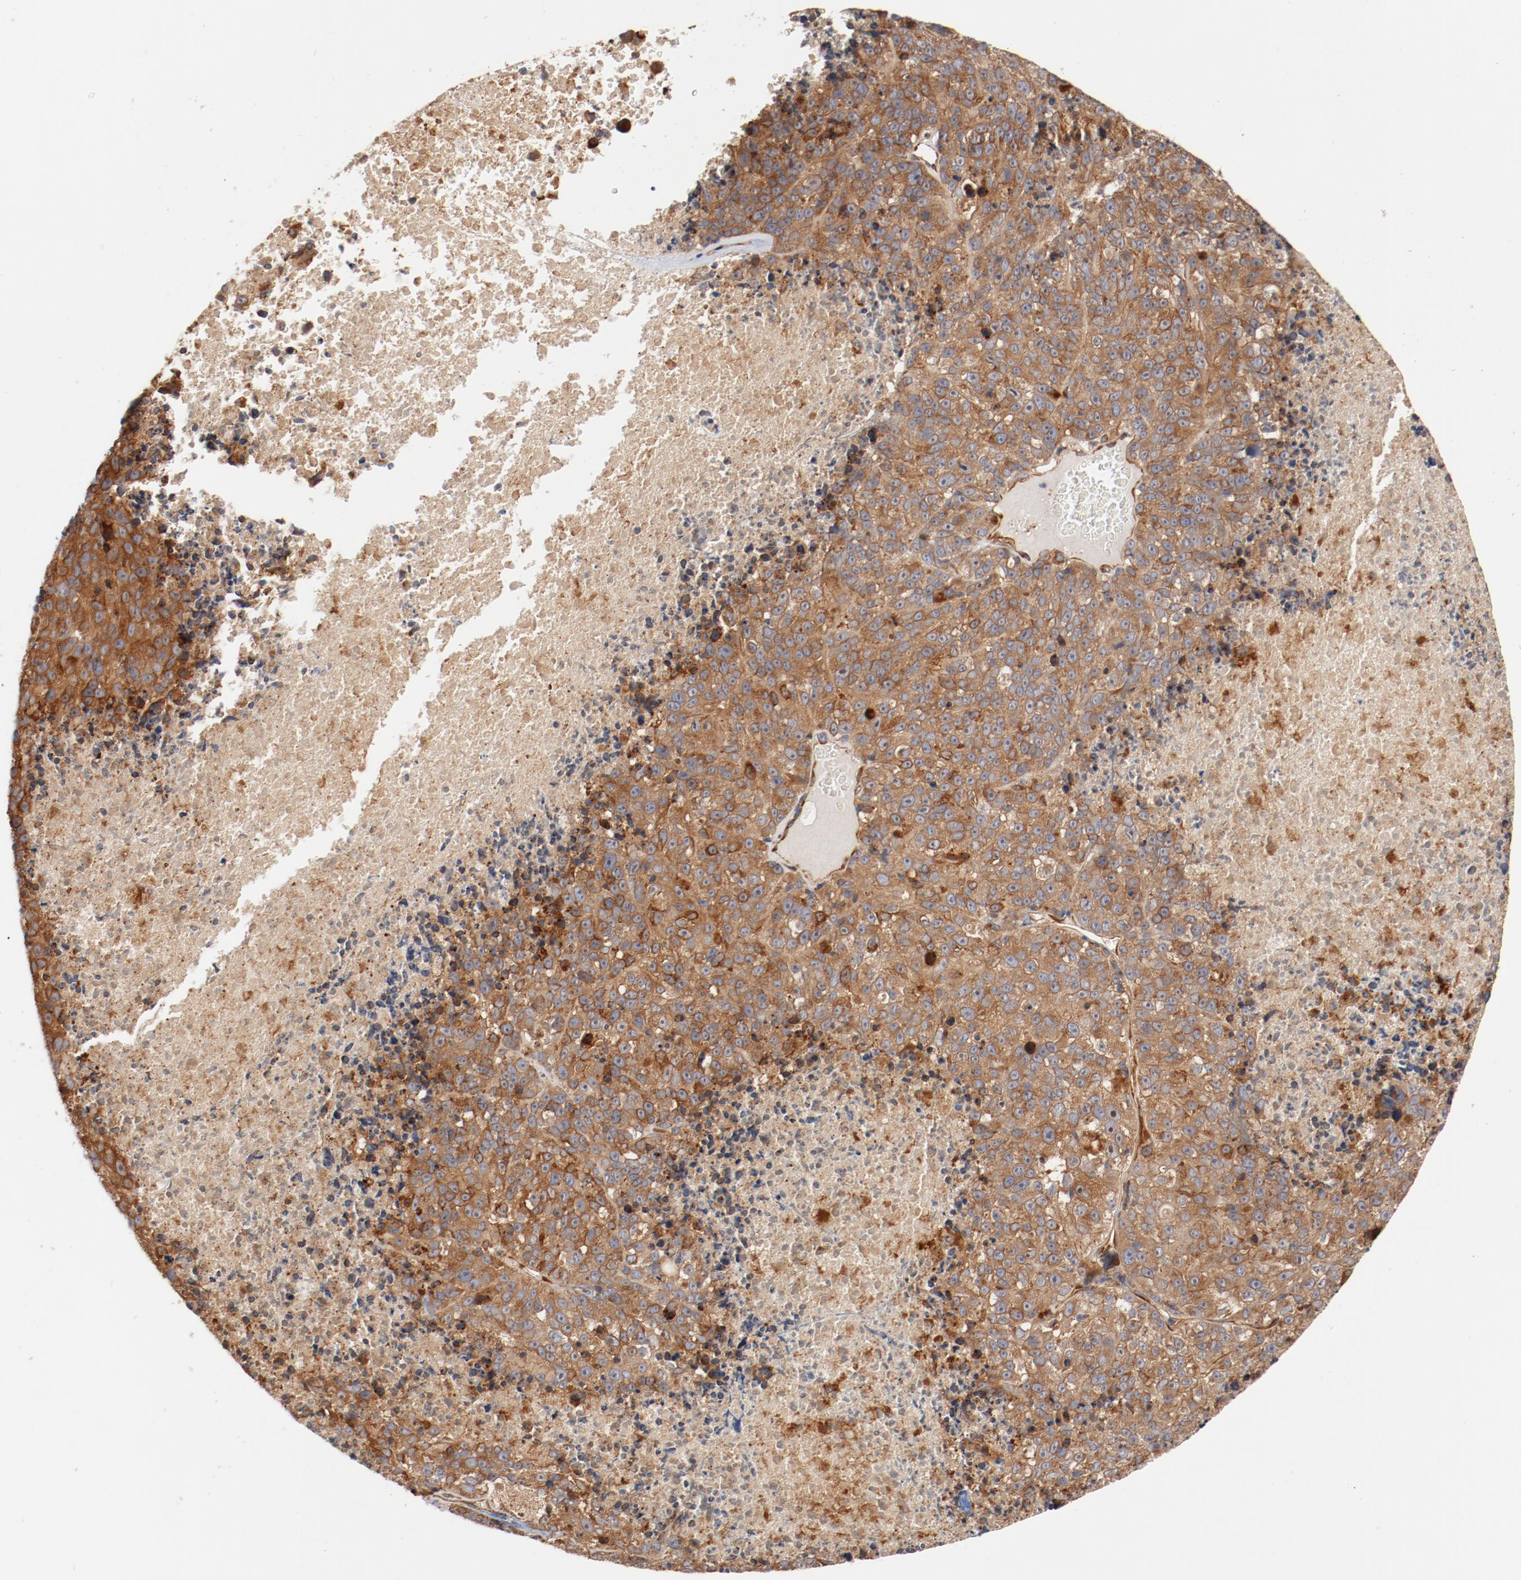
{"staining": {"intensity": "moderate", "quantity": ">75%", "location": "cytoplasmic/membranous"}, "tissue": "melanoma", "cell_type": "Tumor cells", "image_type": "cancer", "snomed": [{"axis": "morphology", "description": "Malignant melanoma, Metastatic site"}, {"axis": "topography", "description": "Cerebral cortex"}], "caption": "Immunohistochemistry (IHC) micrograph of neoplastic tissue: human malignant melanoma (metastatic site) stained using IHC displays medium levels of moderate protein expression localized specifically in the cytoplasmic/membranous of tumor cells, appearing as a cytoplasmic/membranous brown color.", "gene": "PITPNM2", "patient": {"sex": "female", "age": 52}}